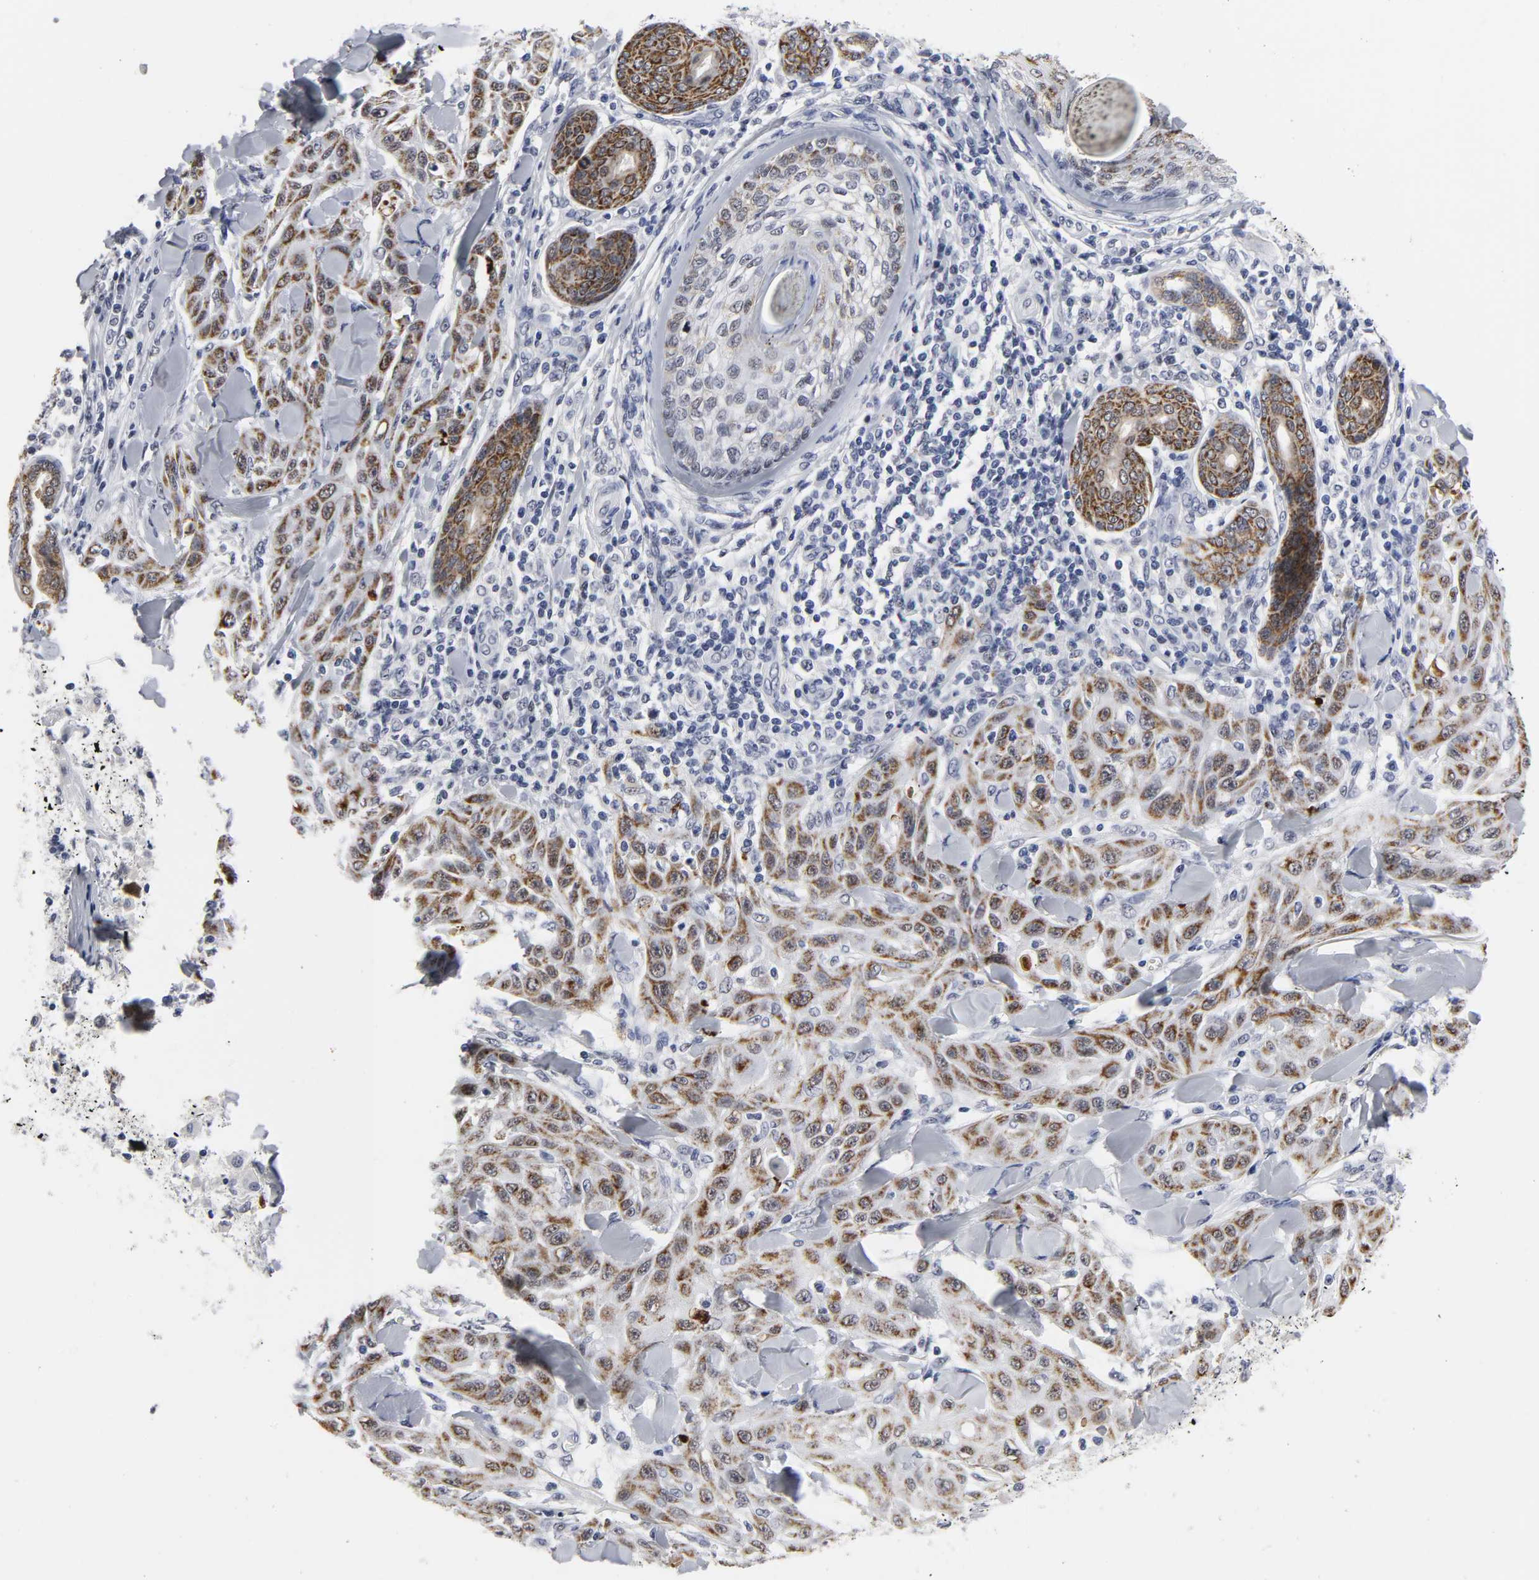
{"staining": {"intensity": "strong", "quantity": ">75%", "location": "cytoplasmic/membranous"}, "tissue": "skin cancer", "cell_type": "Tumor cells", "image_type": "cancer", "snomed": [{"axis": "morphology", "description": "Squamous cell carcinoma, NOS"}, {"axis": "topography", "description": "Skin"}], "caption": "This image shows immunohistochemistry (IHC) staining of skin squamous cell carcinoma, with high strong cytoplasmic/membranous positivity in about >75% of tumor cells.", "gene": "GRHL2", "patient": {"sex": "male", "age": 24}}